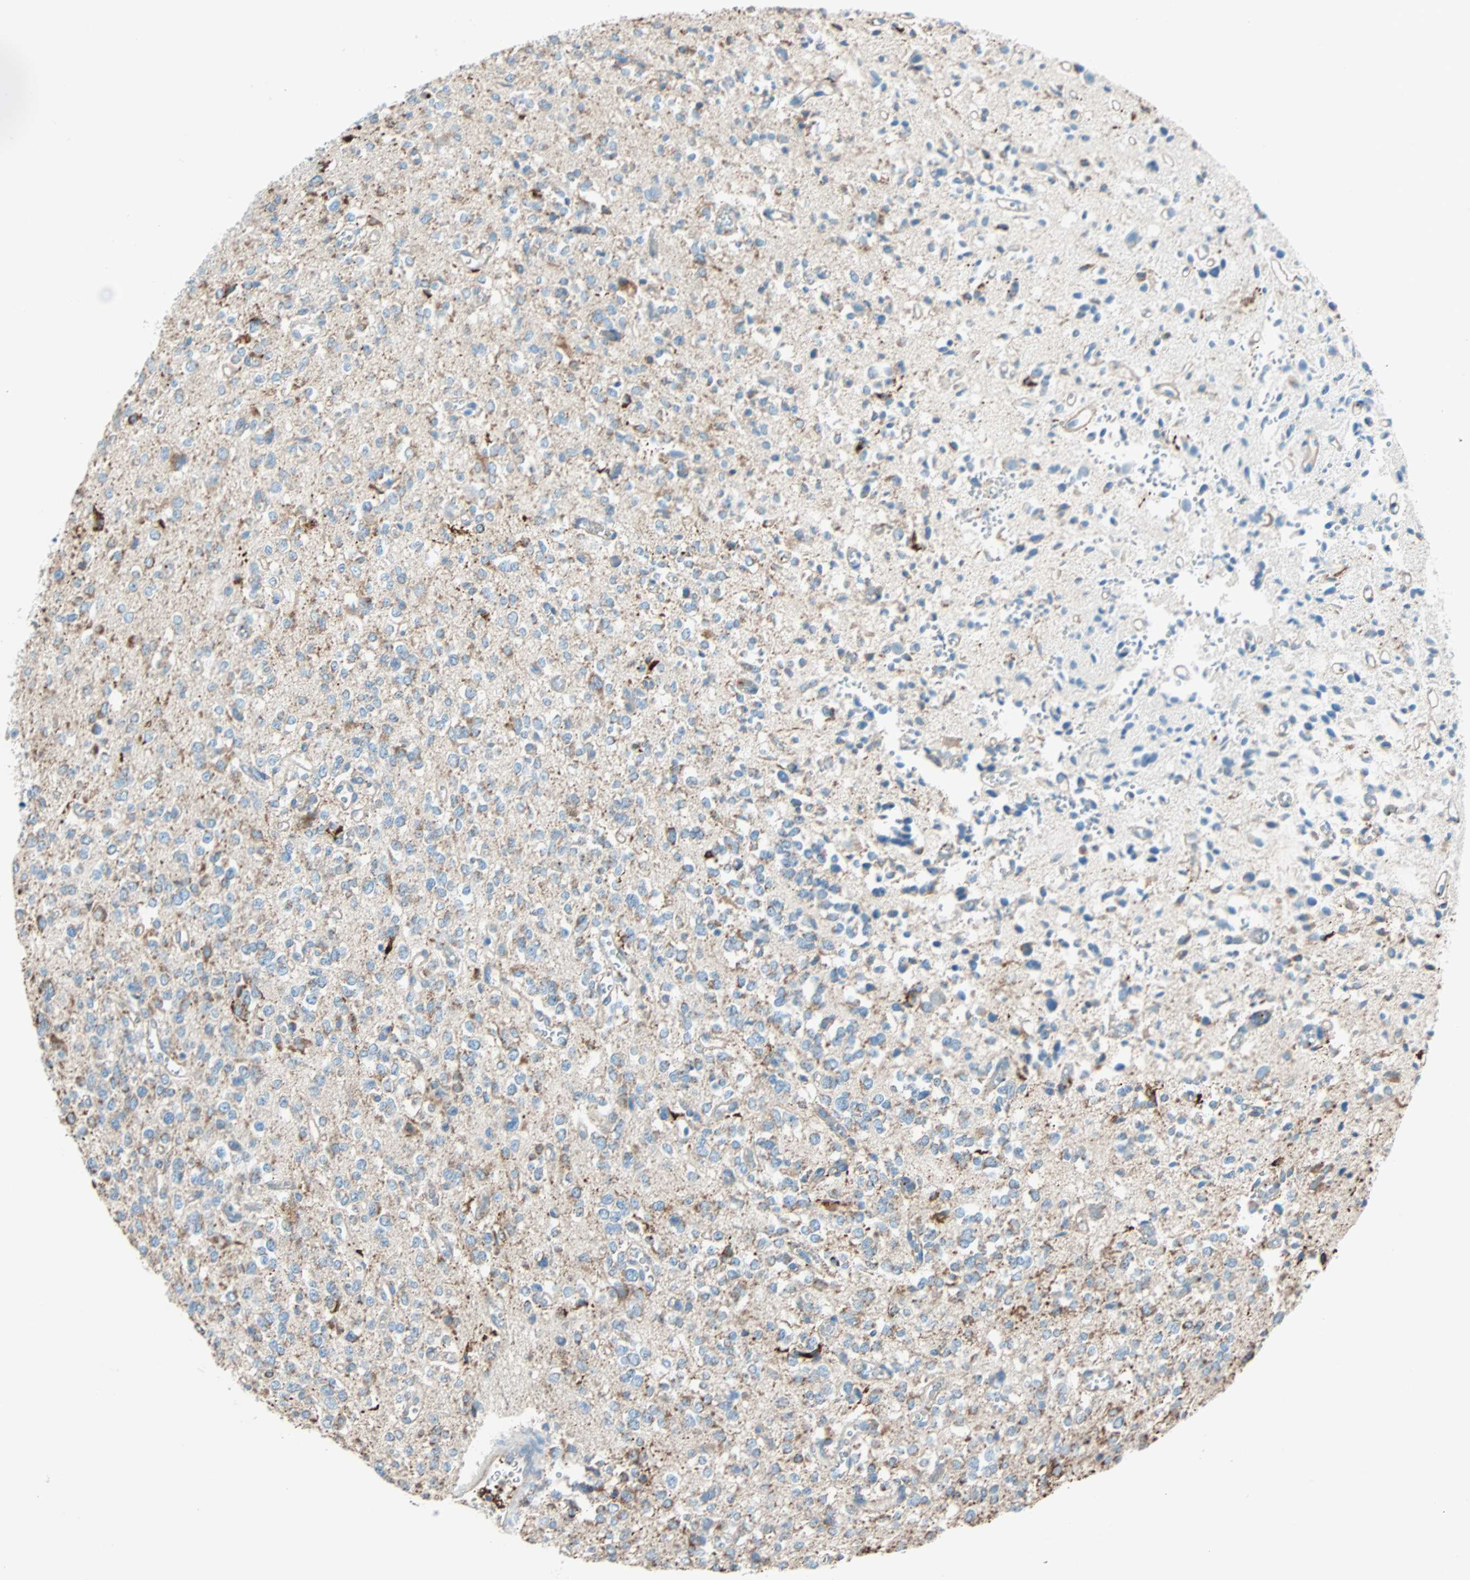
{"staining": {"intensity": "moderate", "quantity": "25%-75%", "location": "cytoplasmic/membranous"}, "tissue": "glioma", "cell_type": "Tumor cells", "image_type": "cancer", "snomed": [{"axis": "morphology", "description": "Glioma, malignant, Low grade"}, {"axis": "topography", "description": "Brain"}], "caption": "This histopathology image shows malignant glioma (low-grade) stained with IHC to label a protein in brown. The cytoplasmic/membranous of tumor cells show moderate positivity for the protein. Nuclei are counter-stained blue.", "gene": "LY6G6F", "patient": {"sex": "male", "age": 38}}